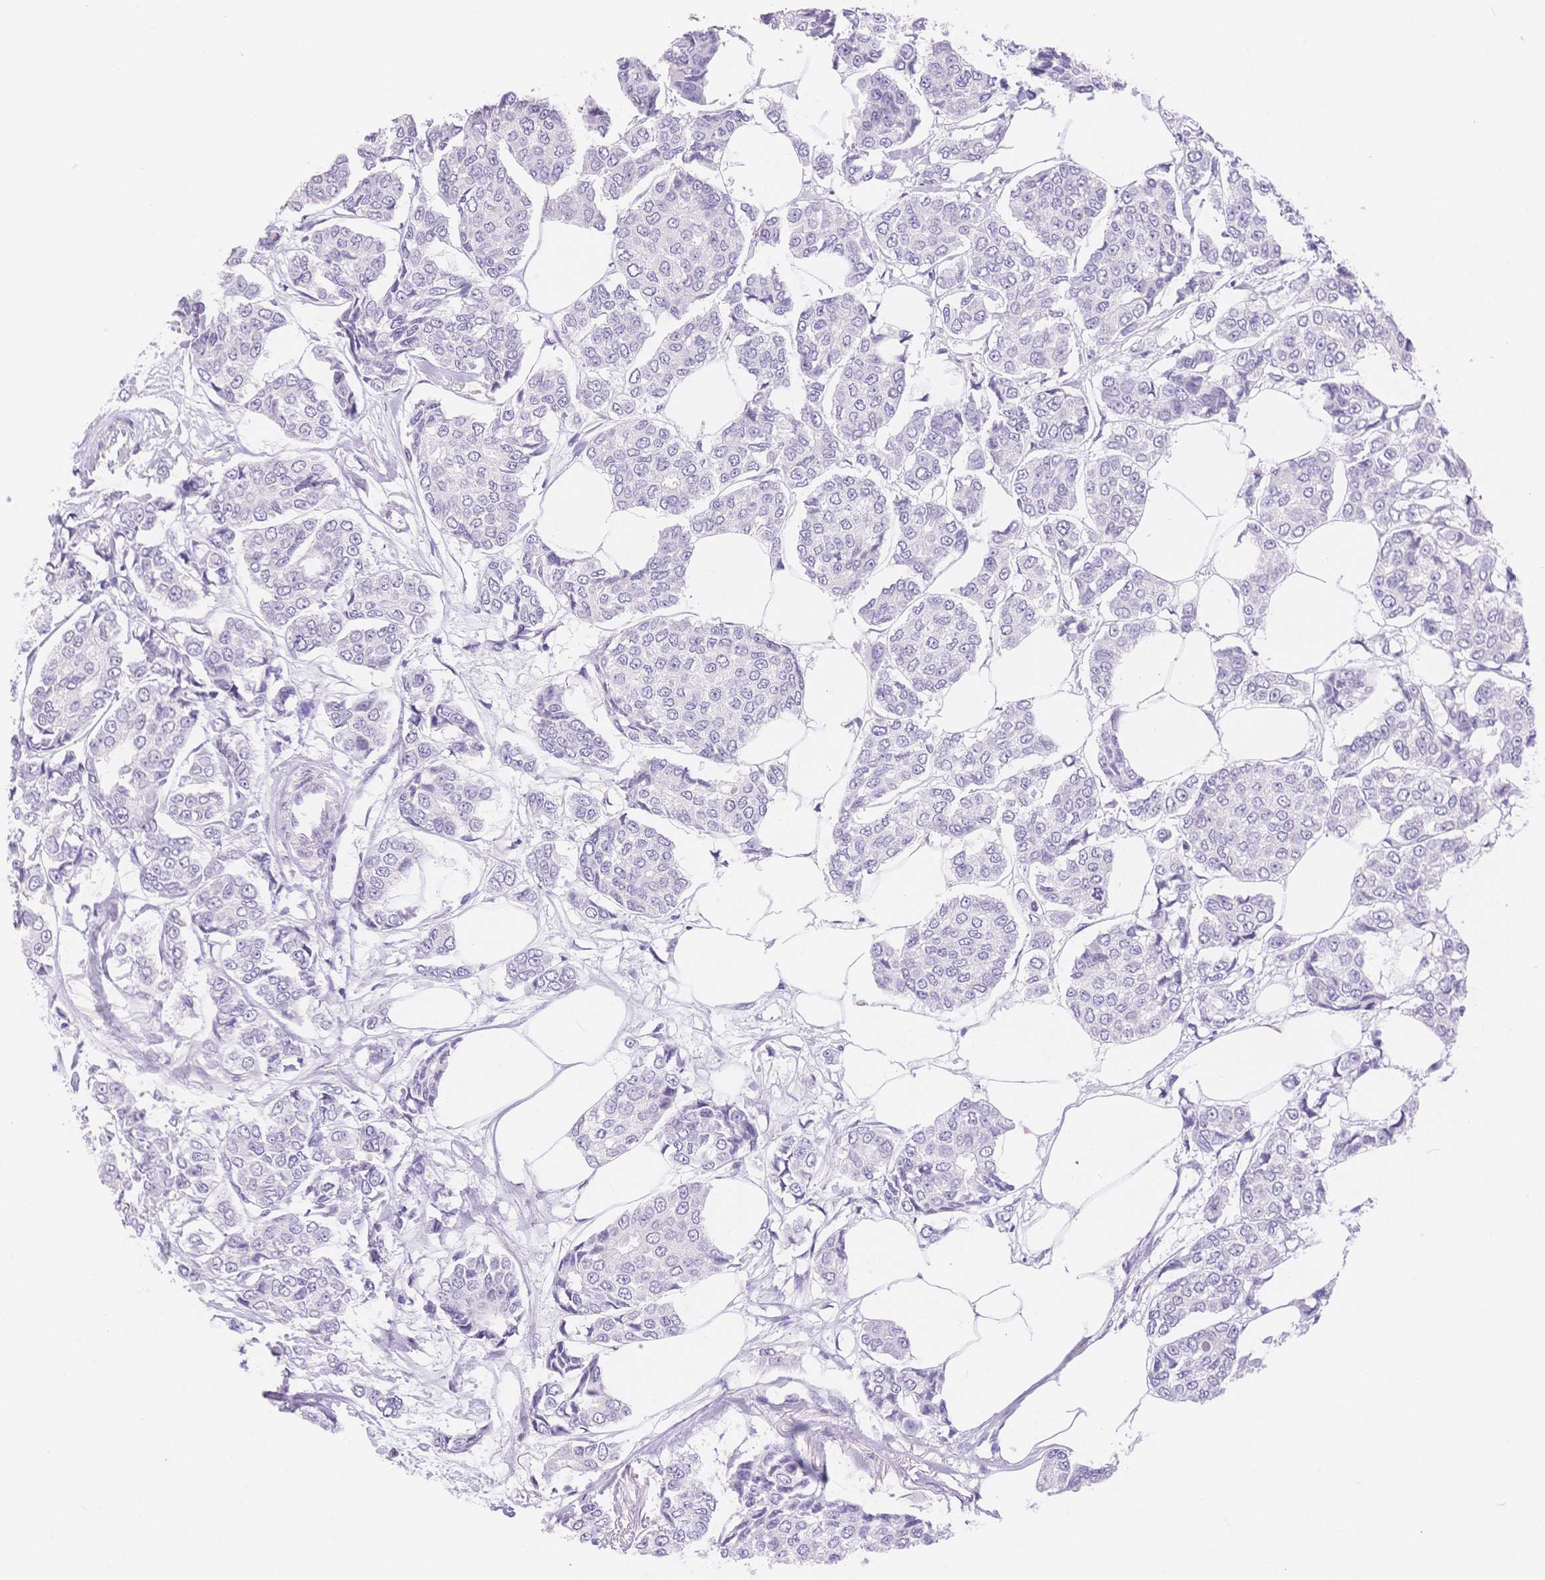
{"staining": {"intensity": "negative", "quantity": "none", "location": "none"}, "tissue": "breast cancer", "cell_type": "Tumor cells", "image_type": "cancer", "snomed": [{"axis": "morphology", "description": "Duct carcinoma"}, {"axis": "topography", "description": "Breast"}], "caption": "An IHC image of breast intraductal carcinoma is shown. There is no staining in tumor cells of breast intraductal carcinoma.", "gene": "MYOM1", "patient": {"sex": "female", "age": 94}}